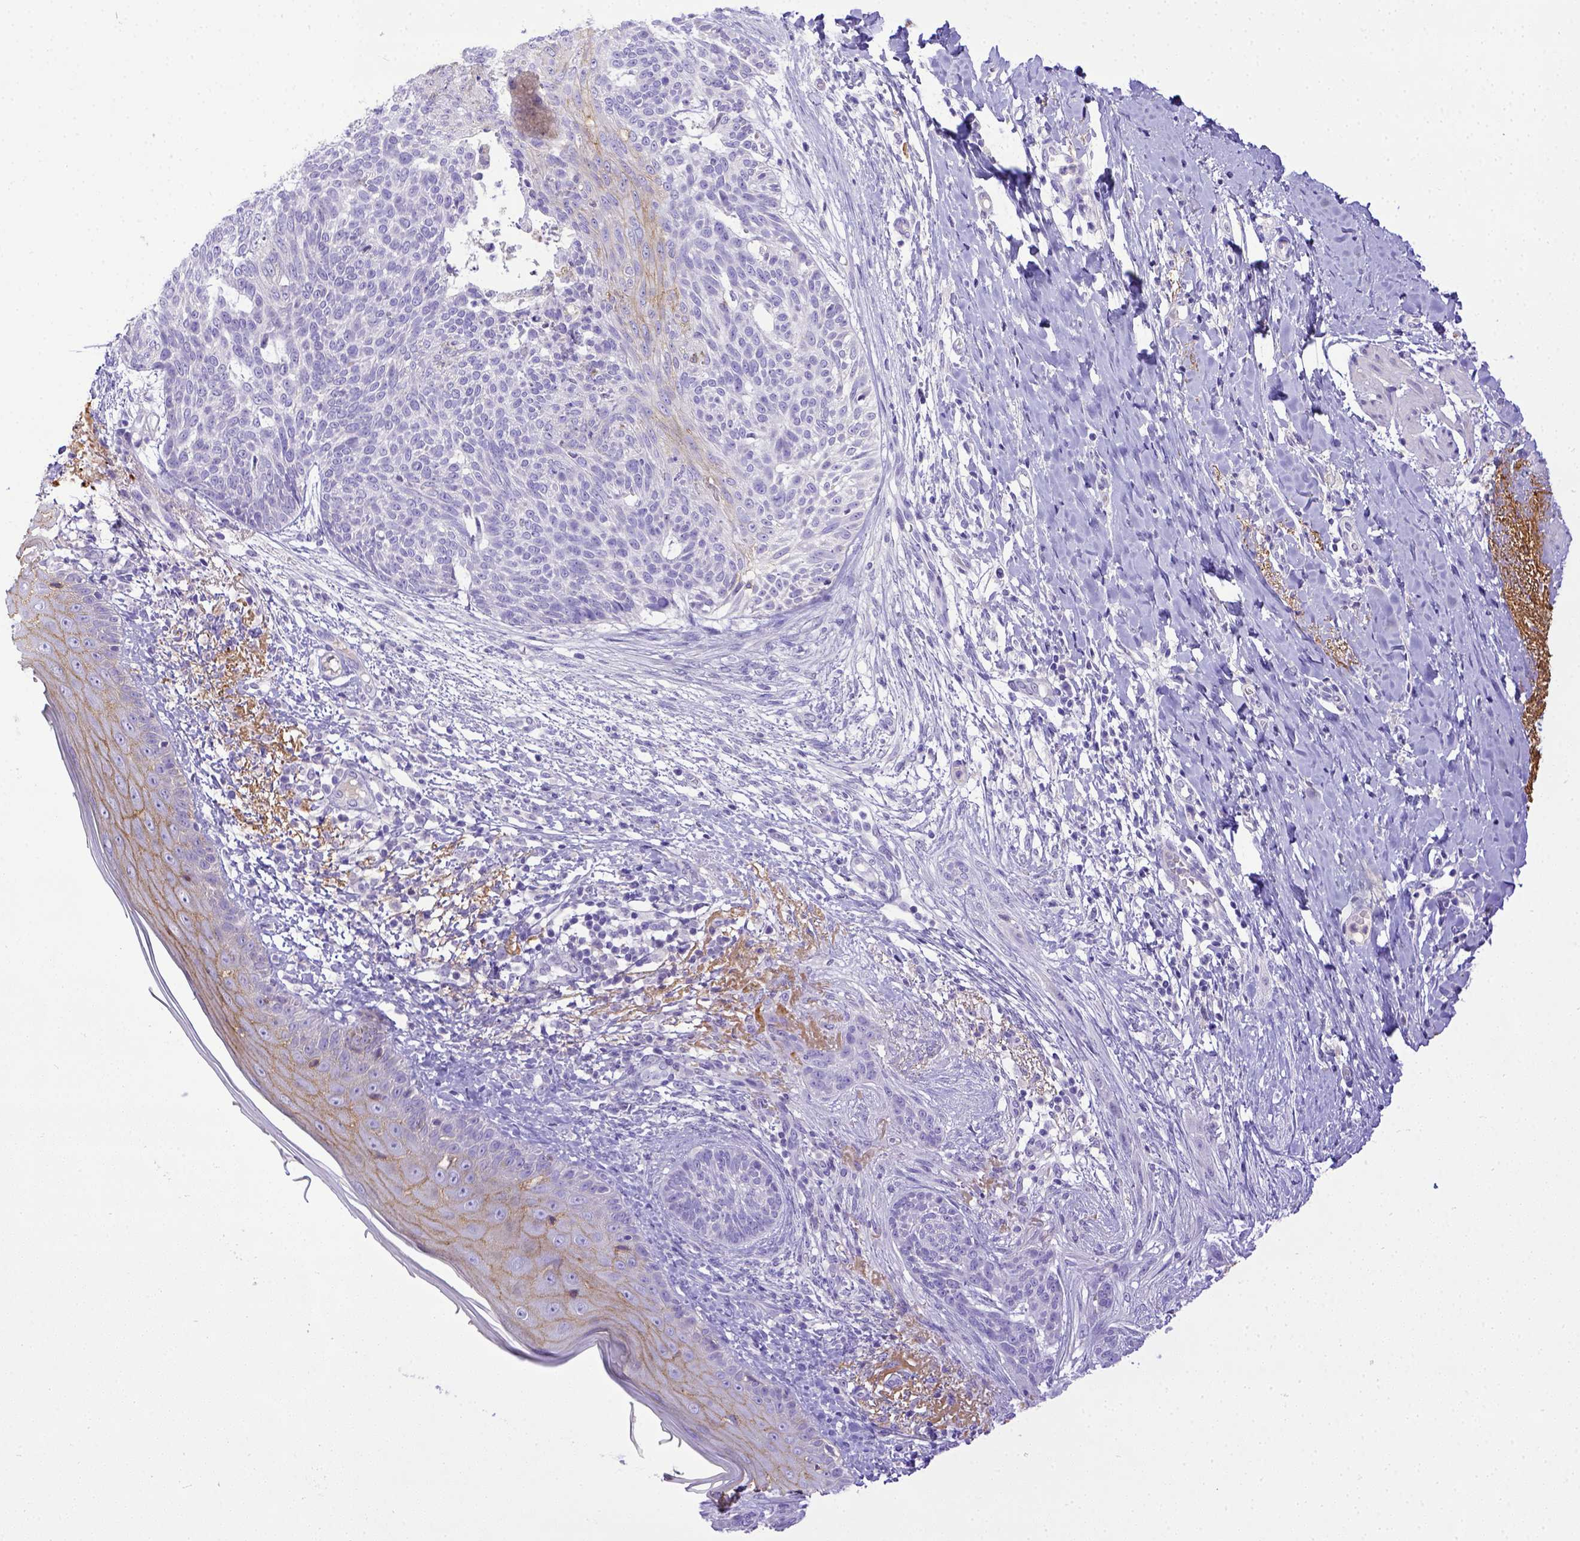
{"staining": {"intensity": "negative", "quantity": "none", "location": "none"}, "tissue": "skin cancer", "cell_type": "Tumor cells", "image_type": "cancer", "snomed": [{"axis": "morphology", "description": "Normal tissue, NOS"}, {"axis": "morphology", "description": "Basal cell carcinoma"}, {"axis": "topography", "description": "Skin"}], "caption": "A high-resolution image shows IHC staining of skin cancer (basal cell carcinoma), which demonstrates no significant positivity in tumor cells.", "gene": "BTN1A1", "patient": {"sex": "male", "age": 84}}